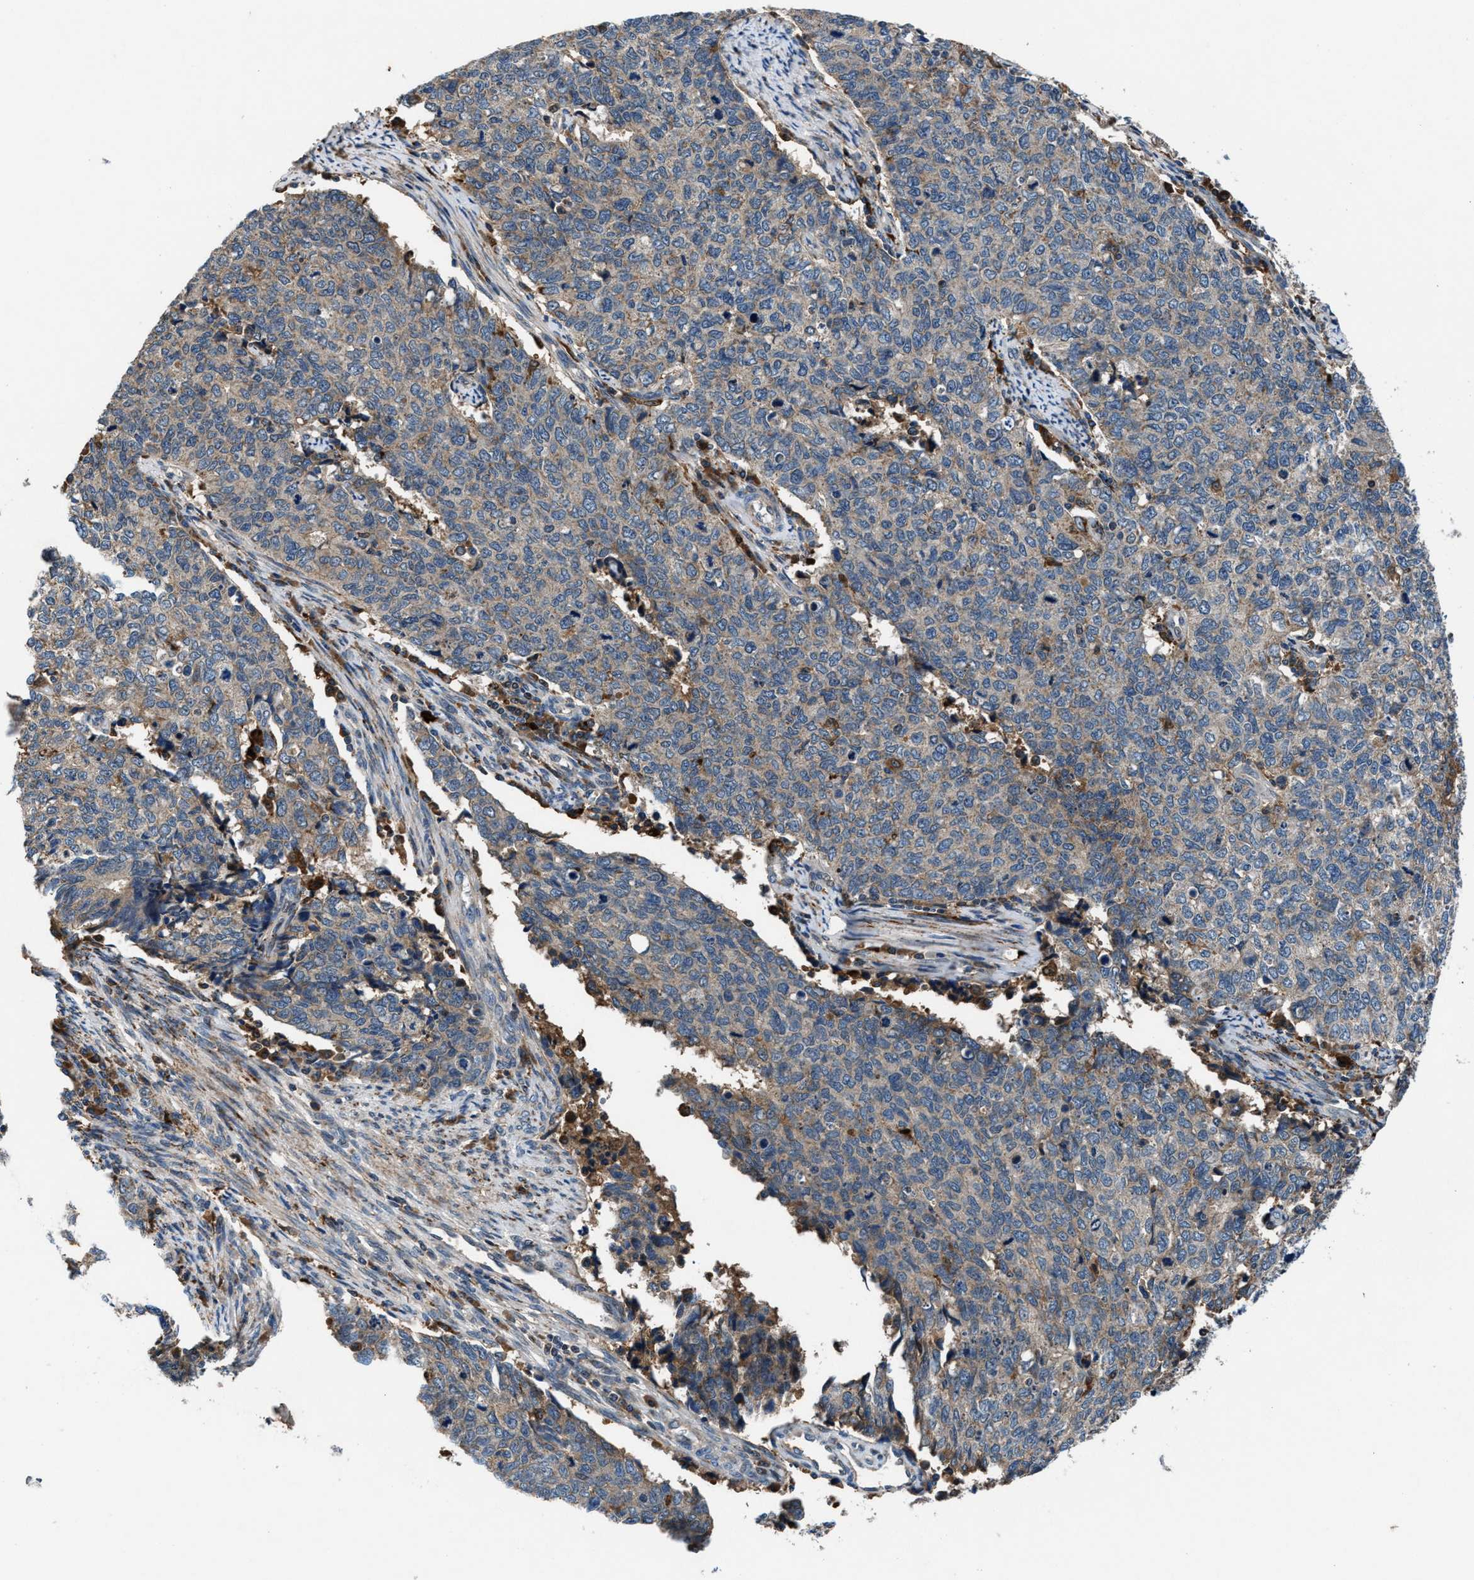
{"staining": {"intensity": "weak", "quantity": "<25%", "location": "cytoplasmic/membranous"}, "tissue": "cervical cancer", "cell_type": "Tumor cells", "image_type": "cancer", "snomed": [{"axis": "morphology", "description": "Squamous cell carcinoma, NOS"}, {"axis": "topography", "description": "Cervix"}], "caption": "A high-resolution image shows immunohistochemistry staining of cervical squamous cell carcinoma, which demonstrates no significant staining in tumor cells.", "gene": "FAM221A", "patient": {"sex": "female", "age": 63}}